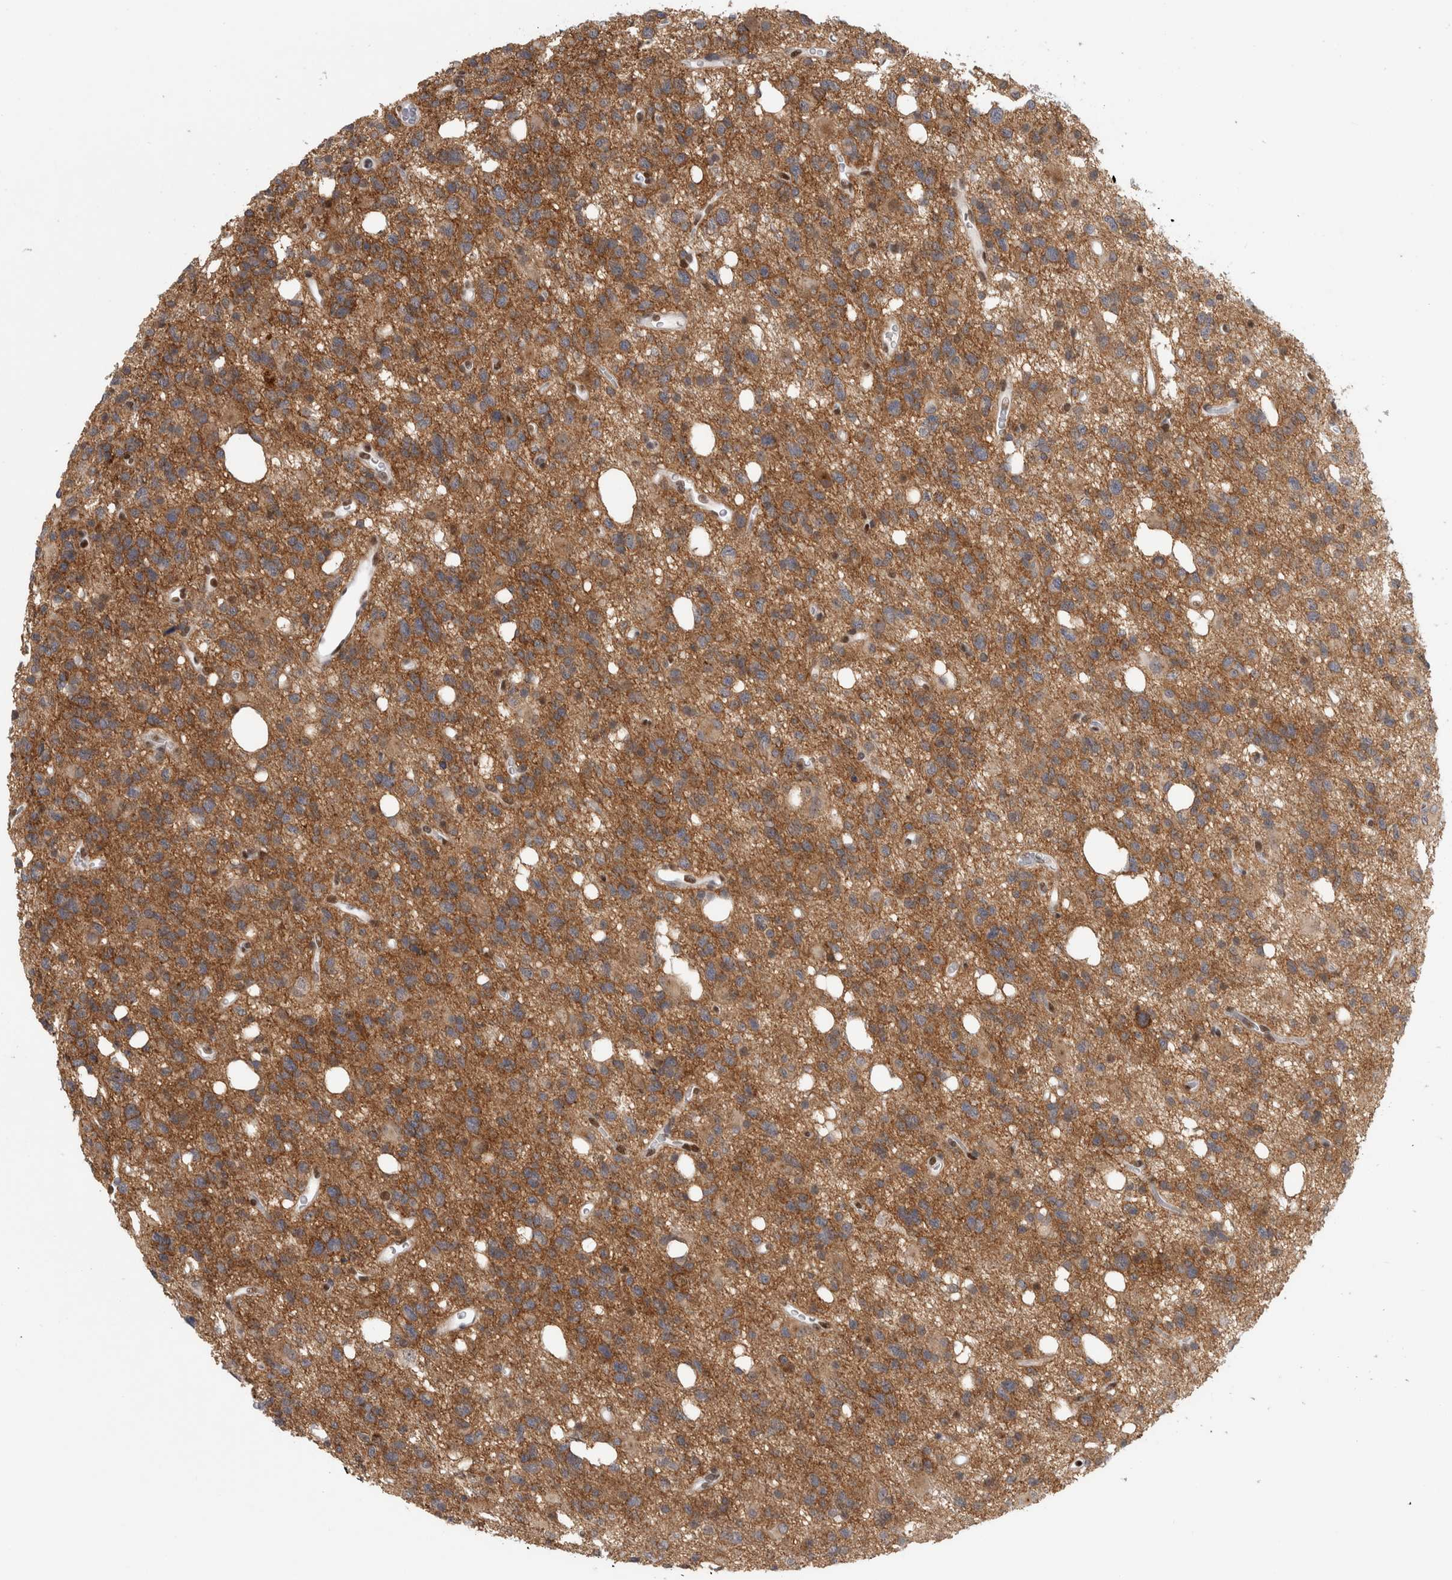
{"staining": {"intensity": "strong", "quantity": "25%-75%", "location": "cytoplasmic/membranous"}, "tissue": "glioma", "cell_type": "Tumor cells", "image_type": "cancer", "snomed": [{"axis": "morphology", "description": "Glioma, malignant, High grade"}, {"axis": "topography", "description": "Brain"}], "caption": "Strong cytoplasmic/membranous staining is appreciated in approximately 25%-75% of tumor cells in malignant high-grade glioma.", "gene": "SRARP", "patient": {"sex": "female", "age": 62}}